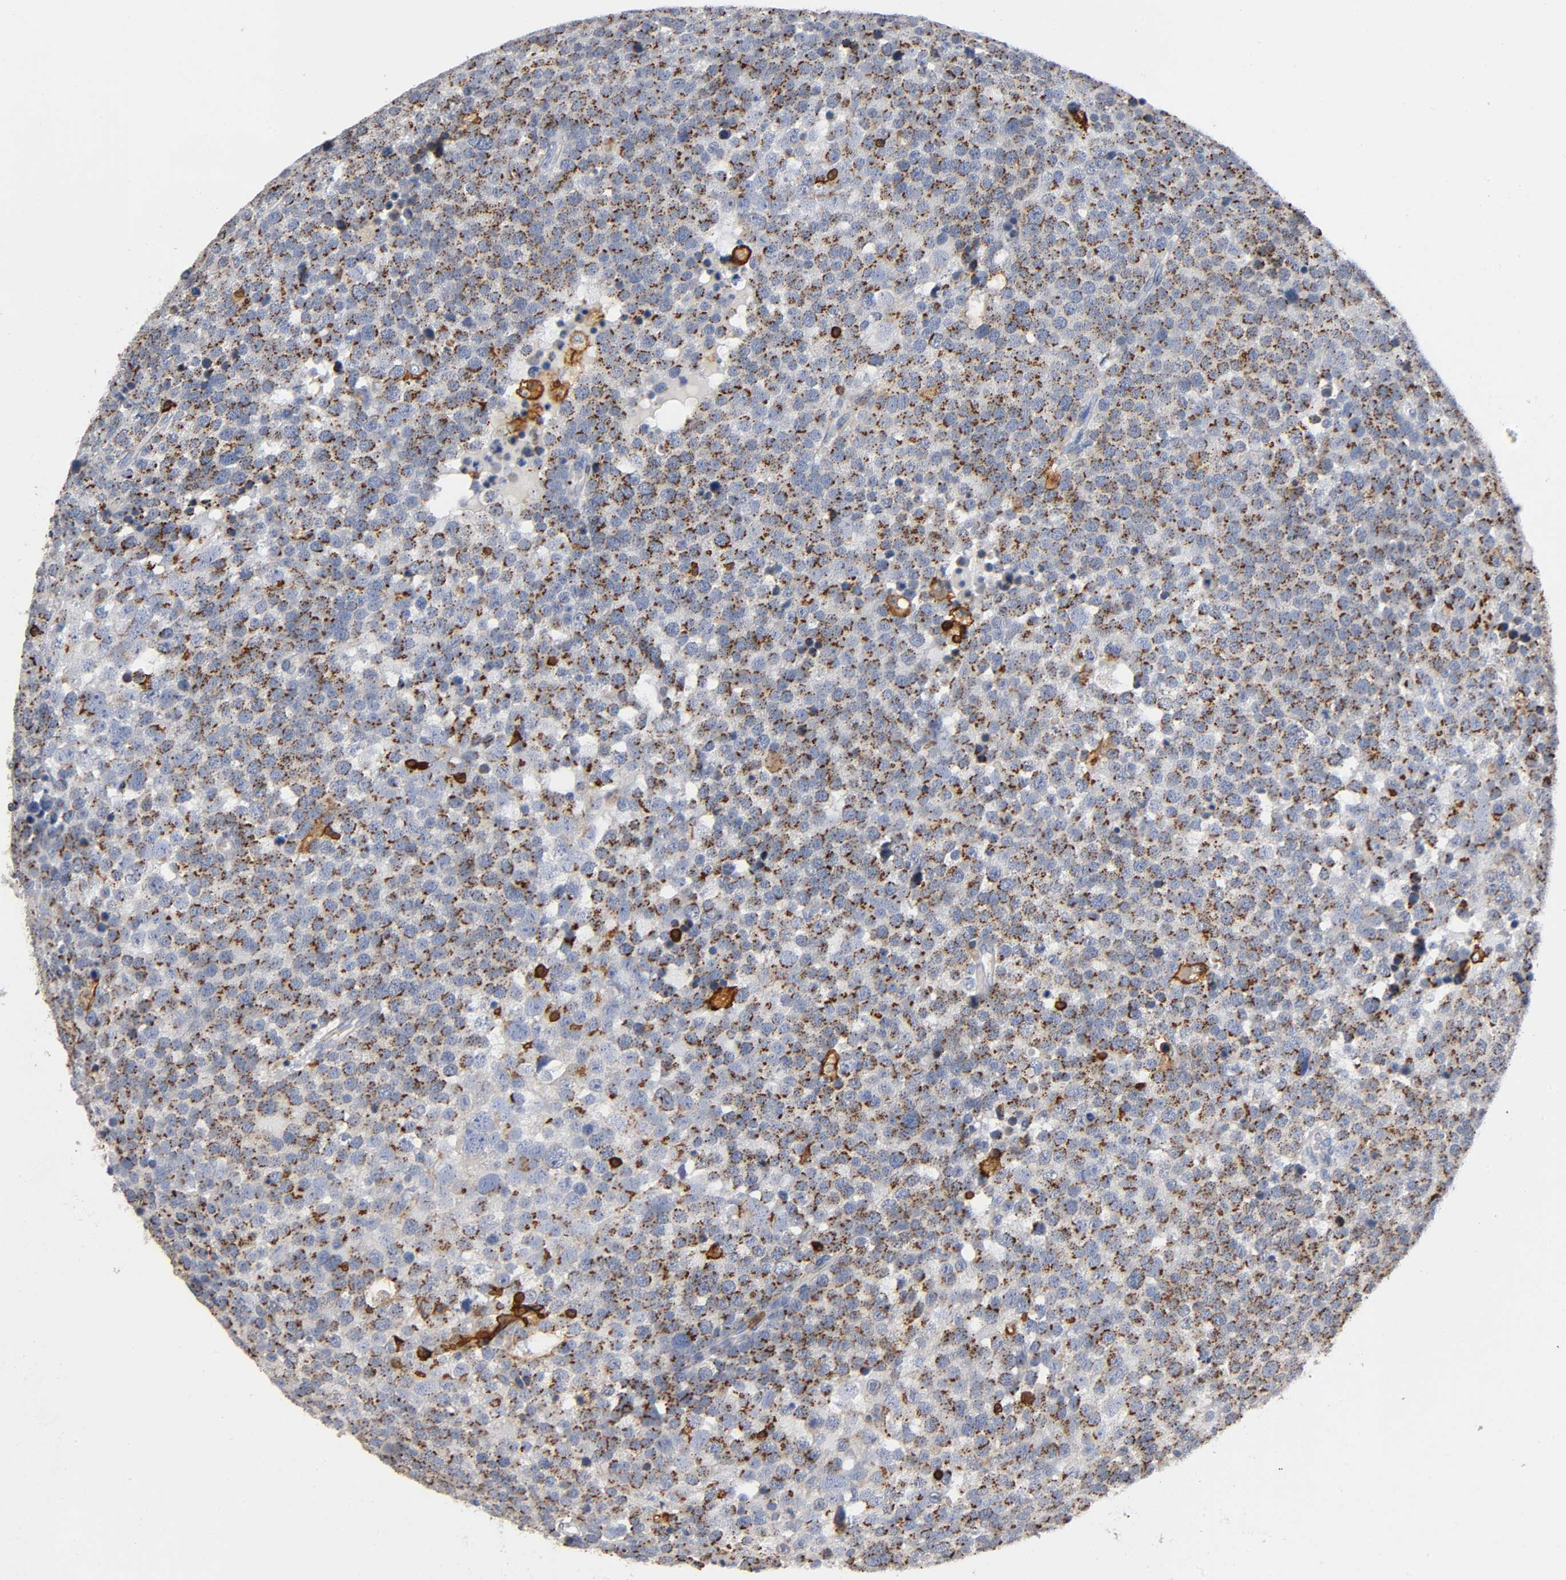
{"staining": {"intensity": "moderate", "quantity": ">75%", "location": "cytoplasmic/membranous"}, "tissue": "testis cancer", "cell_type": "Tumor cells", "image_type": "cancer", "snomed": [{"axis": "morphology", "description": "Seminoma, NOS"}, {"axis": "topography", "description": "Testis"}], "caption": "Protein analysis of testis cancer tissue shows moderate cytoplasmic/membranous staining in approximately >75% of tumor cells.", "gene": "CAPN10", "patient": {"sex": "male", "age": 71}}